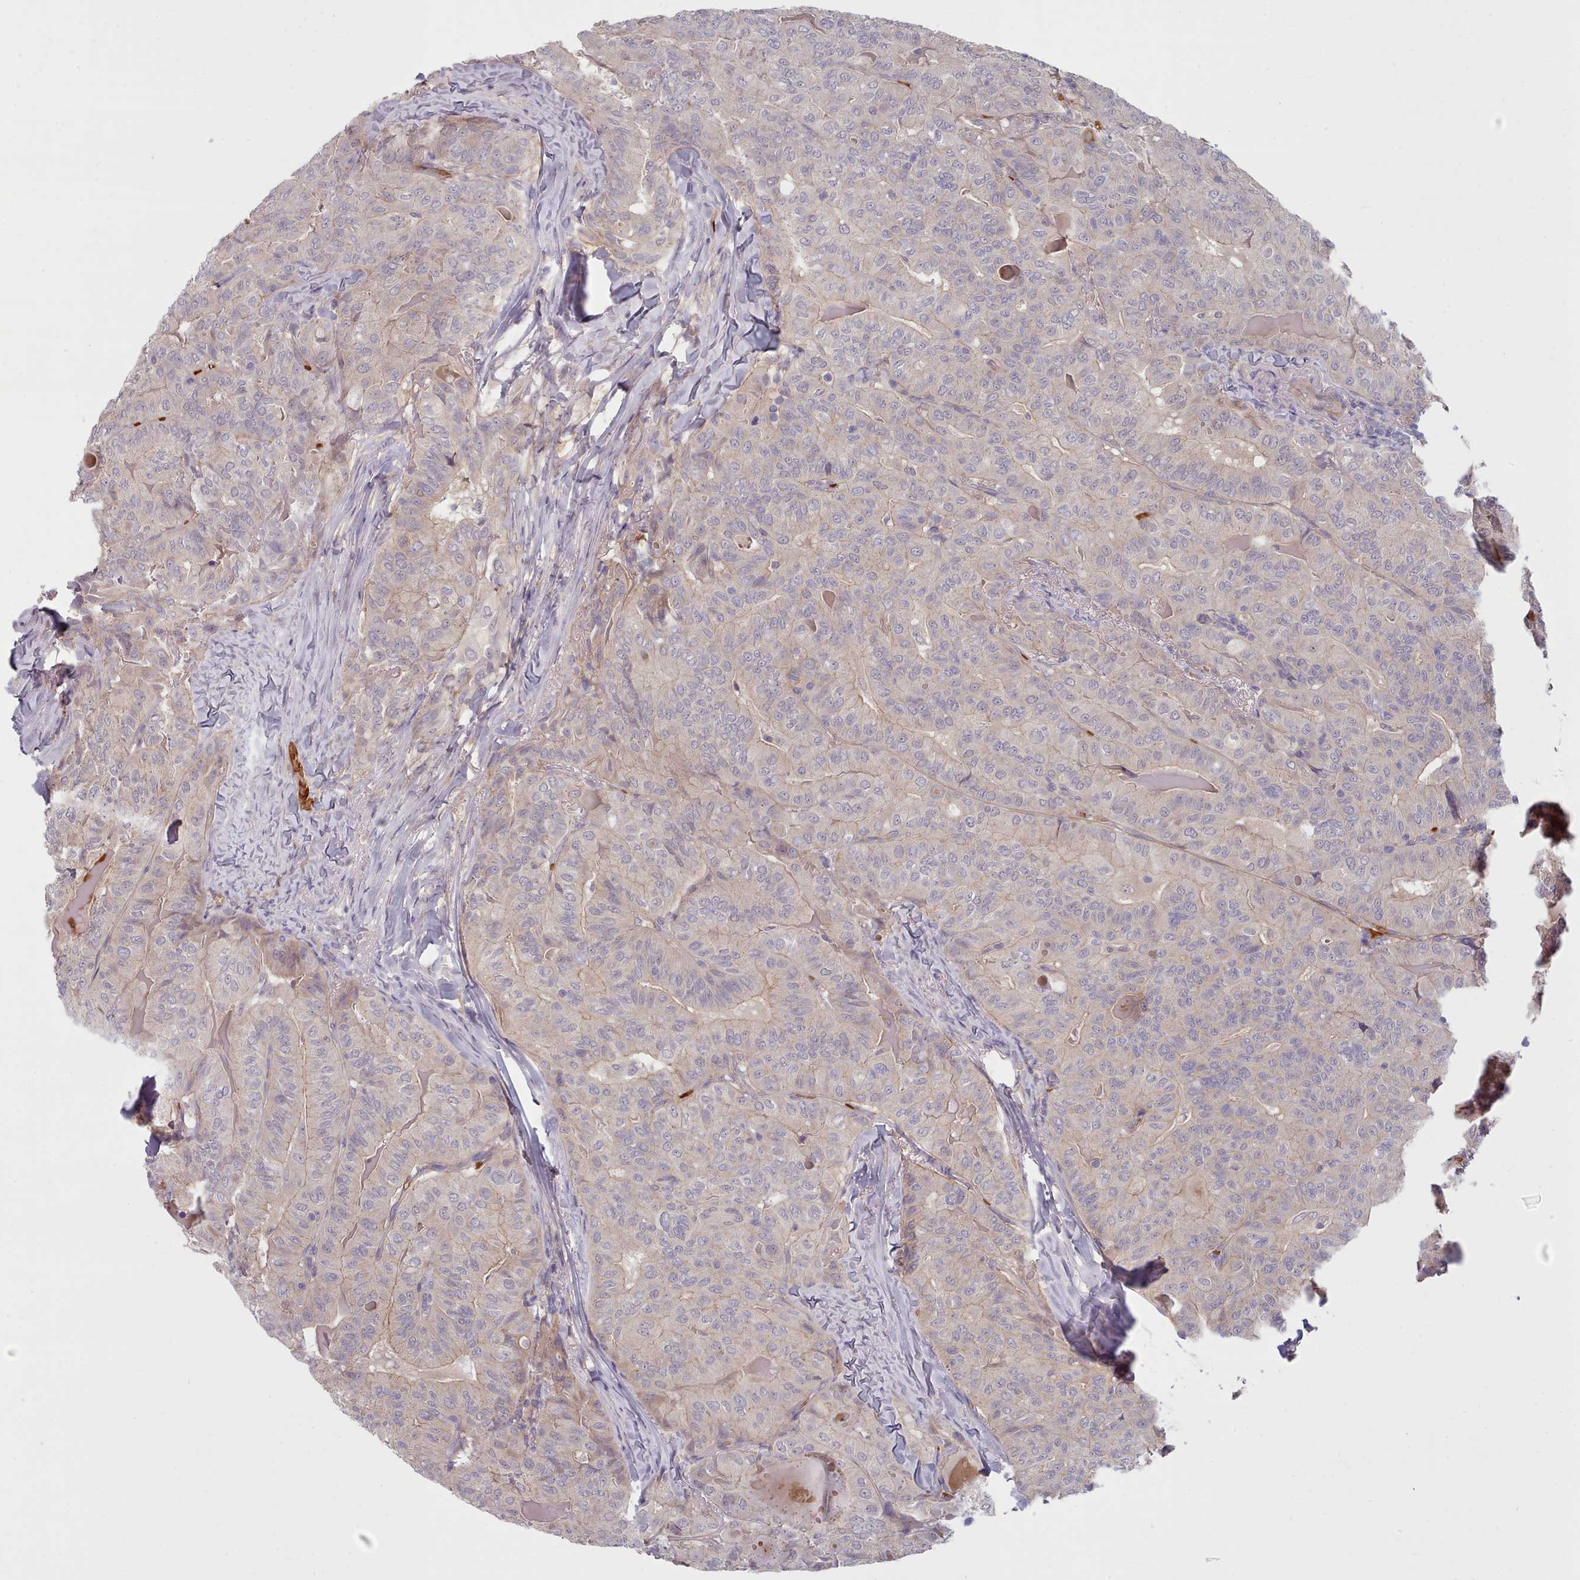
{"staining": {"intensity": "negative", "quantity": "none", "location": "none"}, "tissue": "thyroid cancer", "cell_type": "Tumor cells", "image_type": "cancer", "snomed": [{"axis": "morphology", "description": "Papillary adenocarcinoma, NOS"}, {"axis": "topography", "description": "Thyroid gland"}], "caption": "Human thyroid cancer stained for a protein using immunohistochemistry (IHC) exhibits no staining in tumor cells.", "gene": "CLNS1A", "patient": {"sex": "female", "age": 68}}